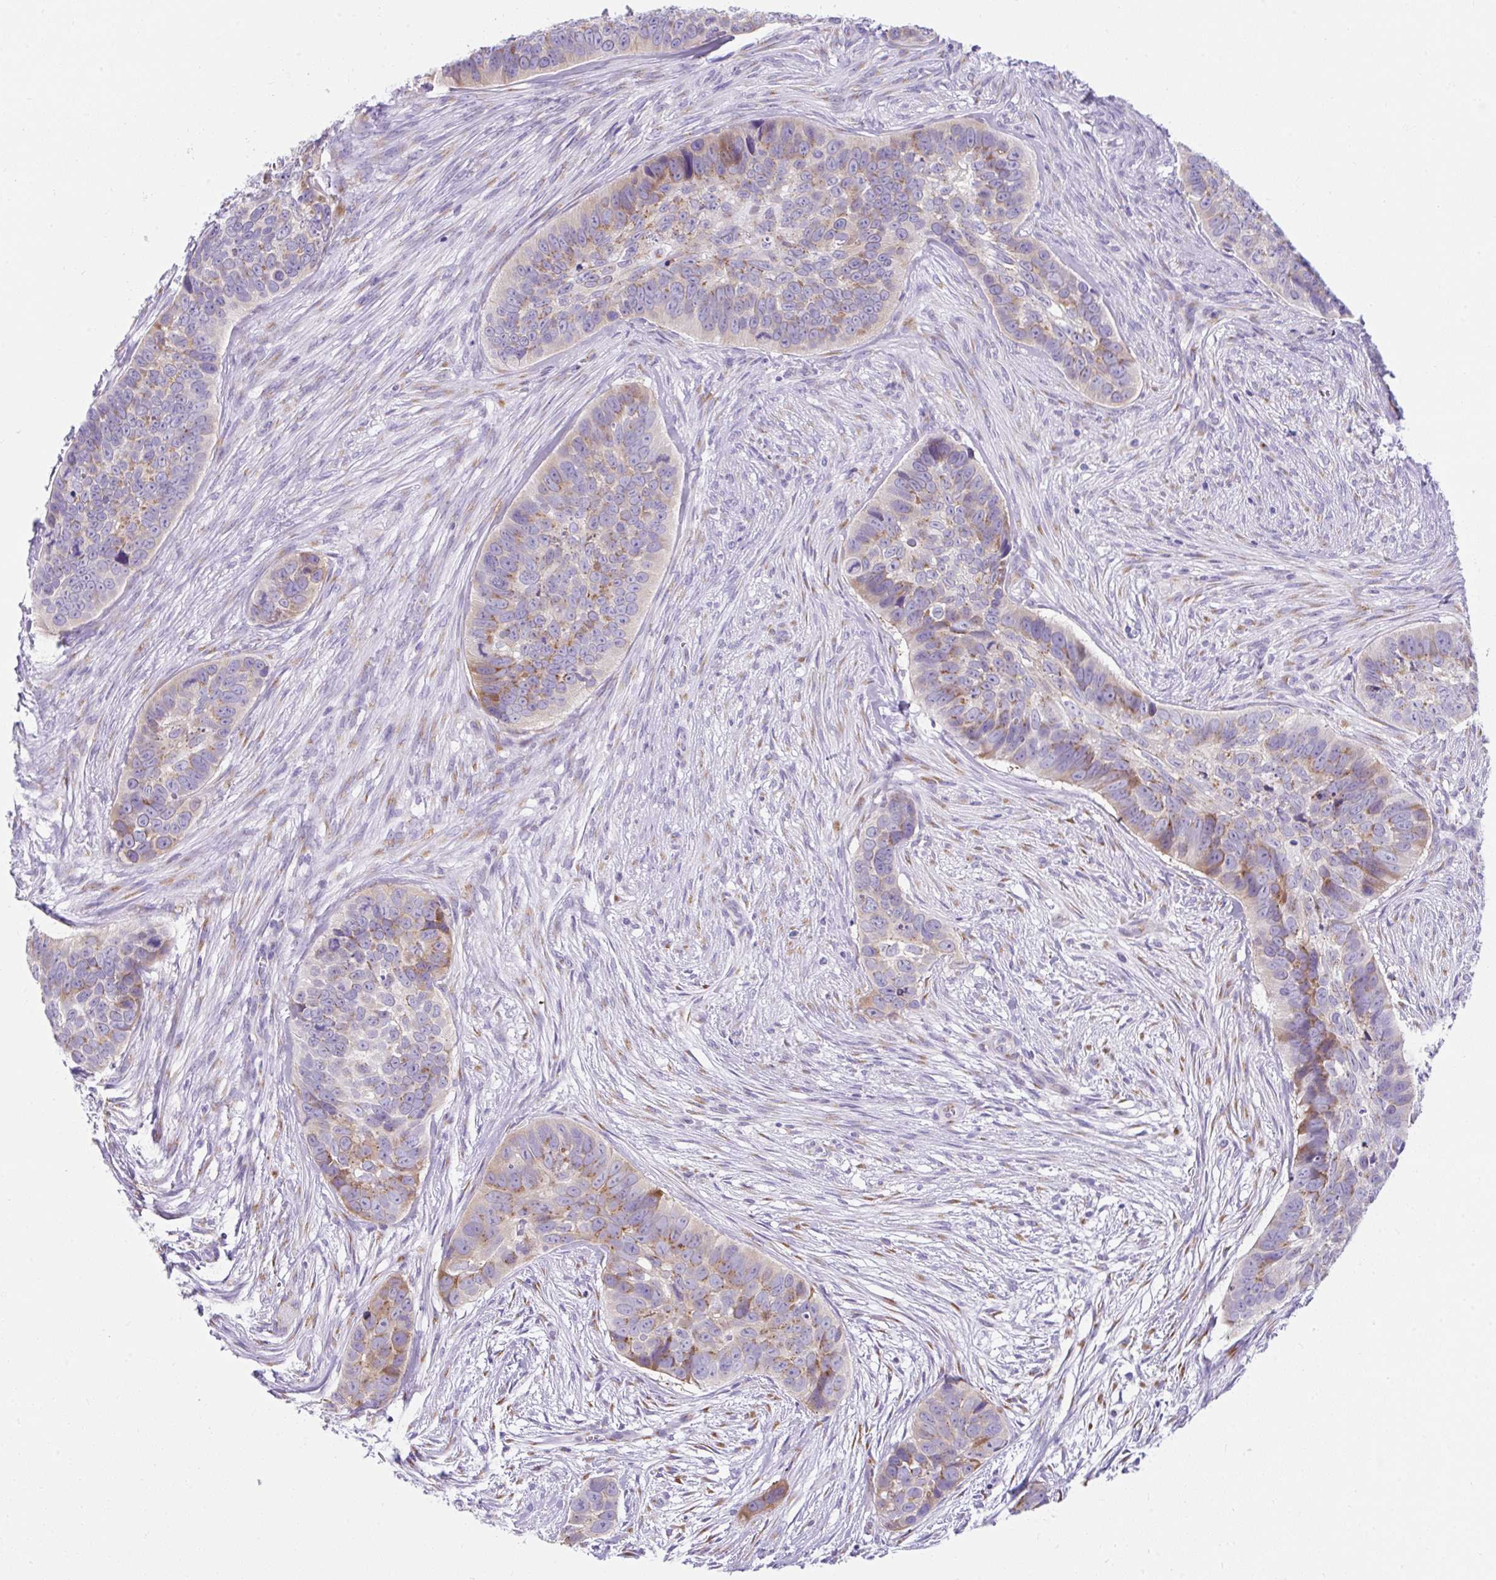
{"staining": {"intensity": "moderate", "quantity": "25%-75%", "location": "cytoplasmic/membranous"}, "tissue": "skin cancer", "cell_type": "Tumor cells", "image_type": "cancer", "snomed": [{"axis": "morphology", "description": "Basal cell carcinoma"}, {"axis": "topography", "description": "Skin"}], "caption": "Skin cancer tissue shows moderate cytoplasmic/membranous positivity in approximately 25%-75% of tumor cells, visualized by immunohistochemistry.", "gene": "GOLGA8A", "patient": {"sex": "female", "age": 82}}